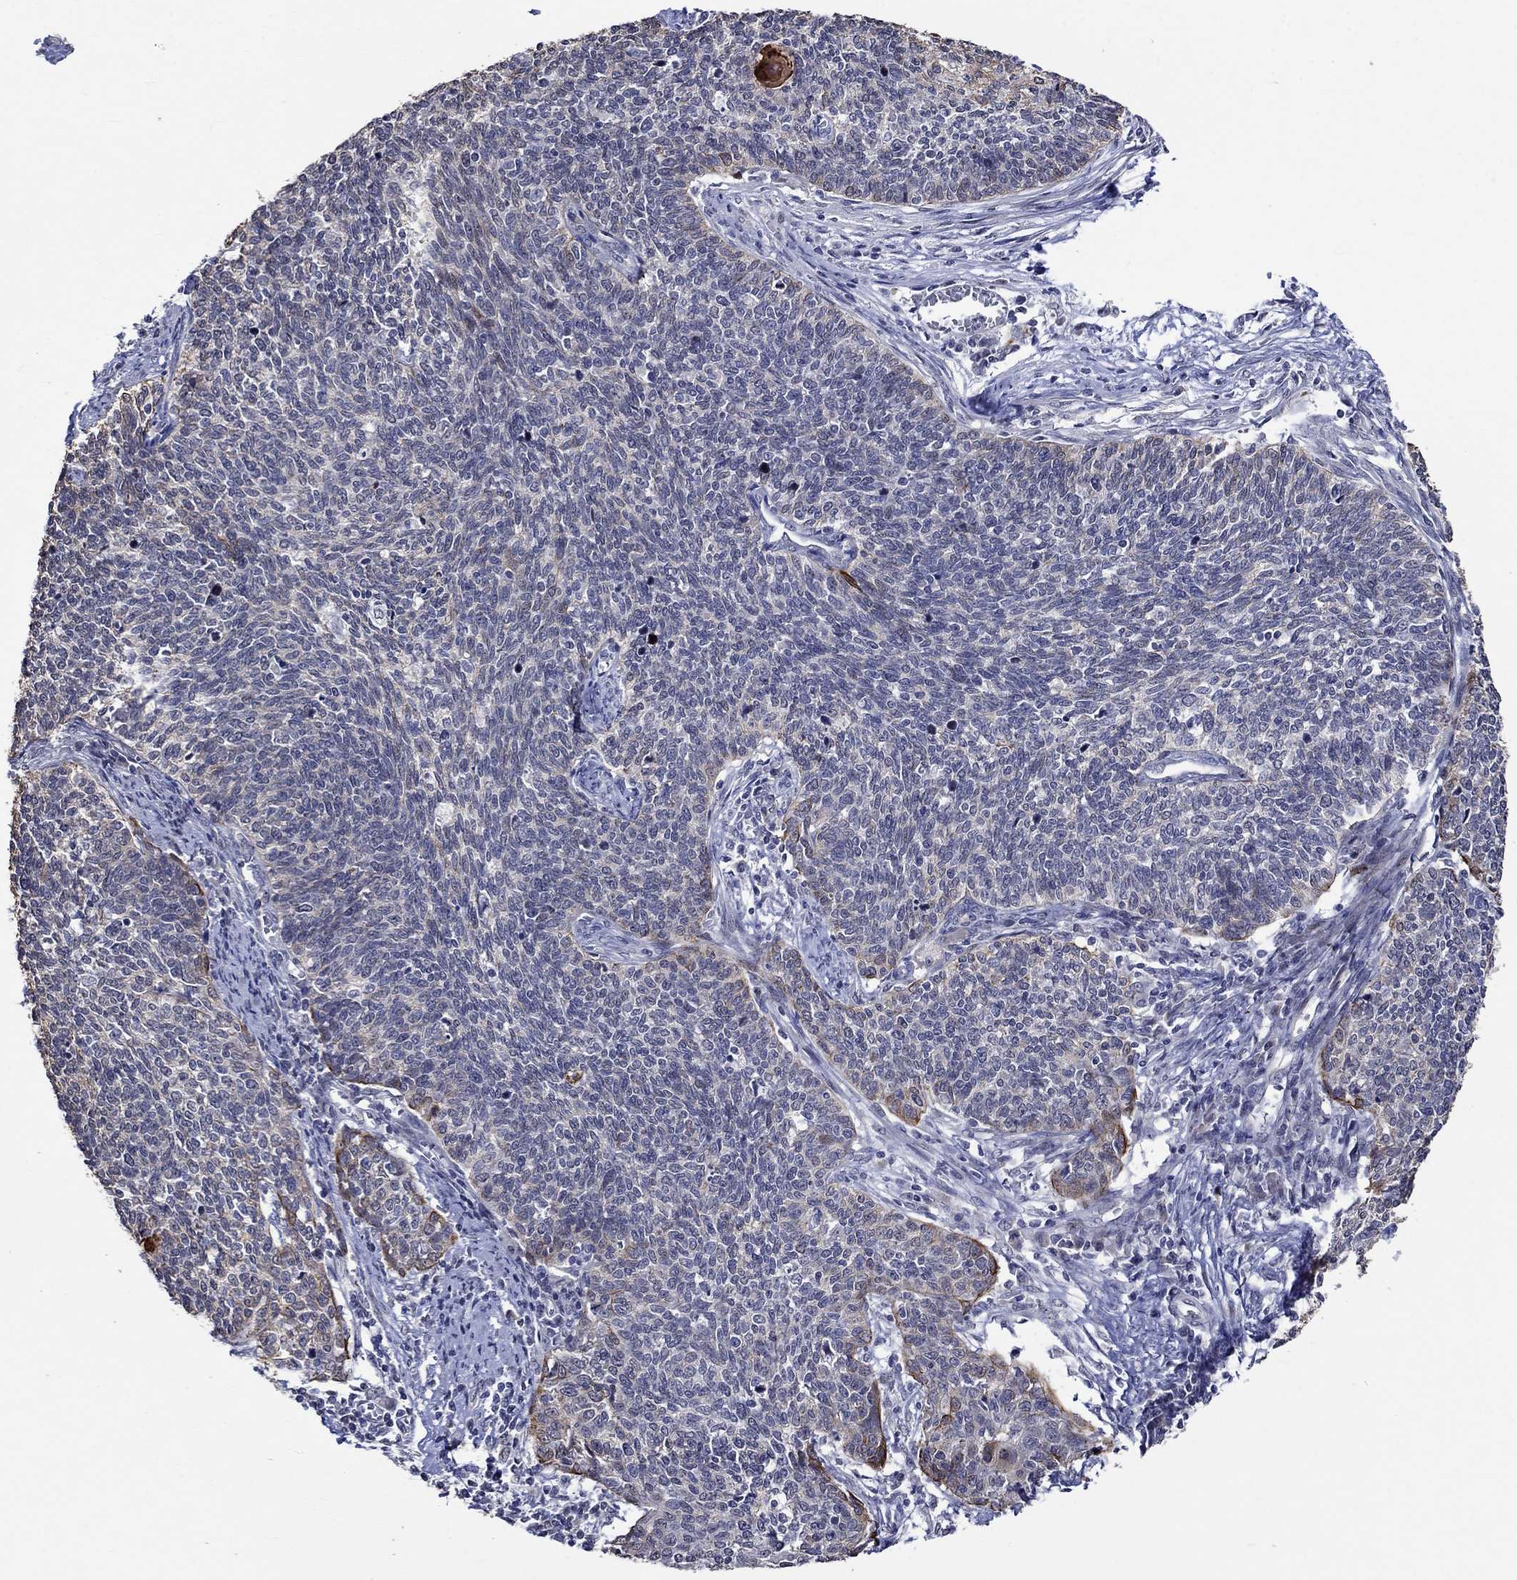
{"staining": {"intensity": "strong", "quantity": "<25%", "location": "cytoplasmic/membranous"}, "tissue": "cervical cancer", "cell_type": "Tumor cells", "image_type": "cancer", "snomed": [{"axis": "morphology", "description": "Squamous cell carcinoma, NOS"}, {"axis": "topography", "description": "Cervix"}], "caption": "Cervical cancer stained with a brown dye exhibits strong cytoplasmic/membranous positive positivity in approximately <25% of tumor cells.", "gene": "DDX3Y", "patient": {"sex": "female", "age": 39}}